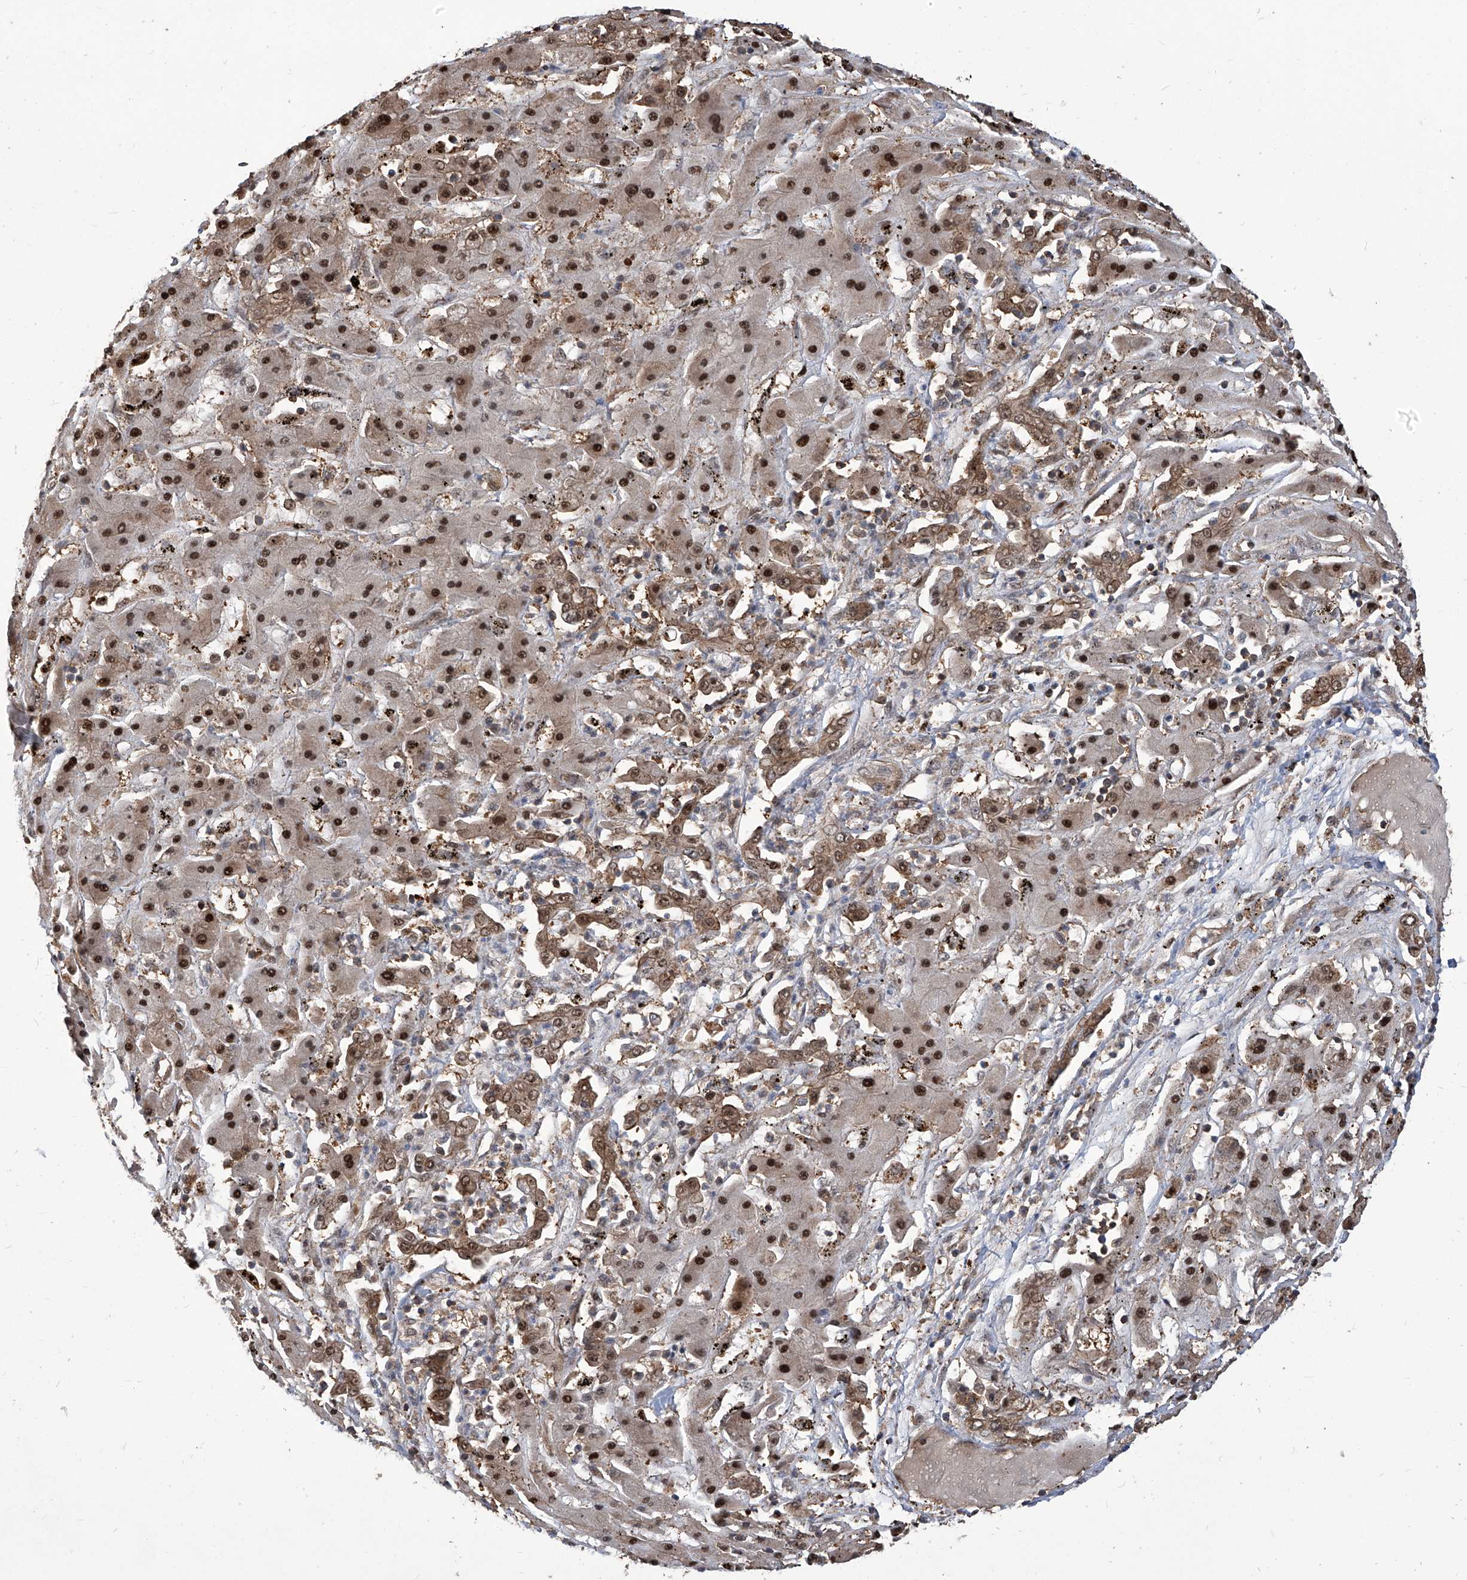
{"staining": {"intensity": "strong", "quantity": "<25%", "location": "nuclear"}, "tissue": "liver cancer", "cell_type": "Tumor cells", "image_type": "cancer", "snomed": [{"axis": "morphology", "description": "Cholangiocarcinoma"}, {"axis": "topography", "description": "Liver"}], "caption": "Protein staining of cholangiocarcinoma (liver) tissue reveals strong nuclear positivity in about <25% of tumor cells.", "gene": "PSMB1", "patient": {"sex": "male", "age": 67}}